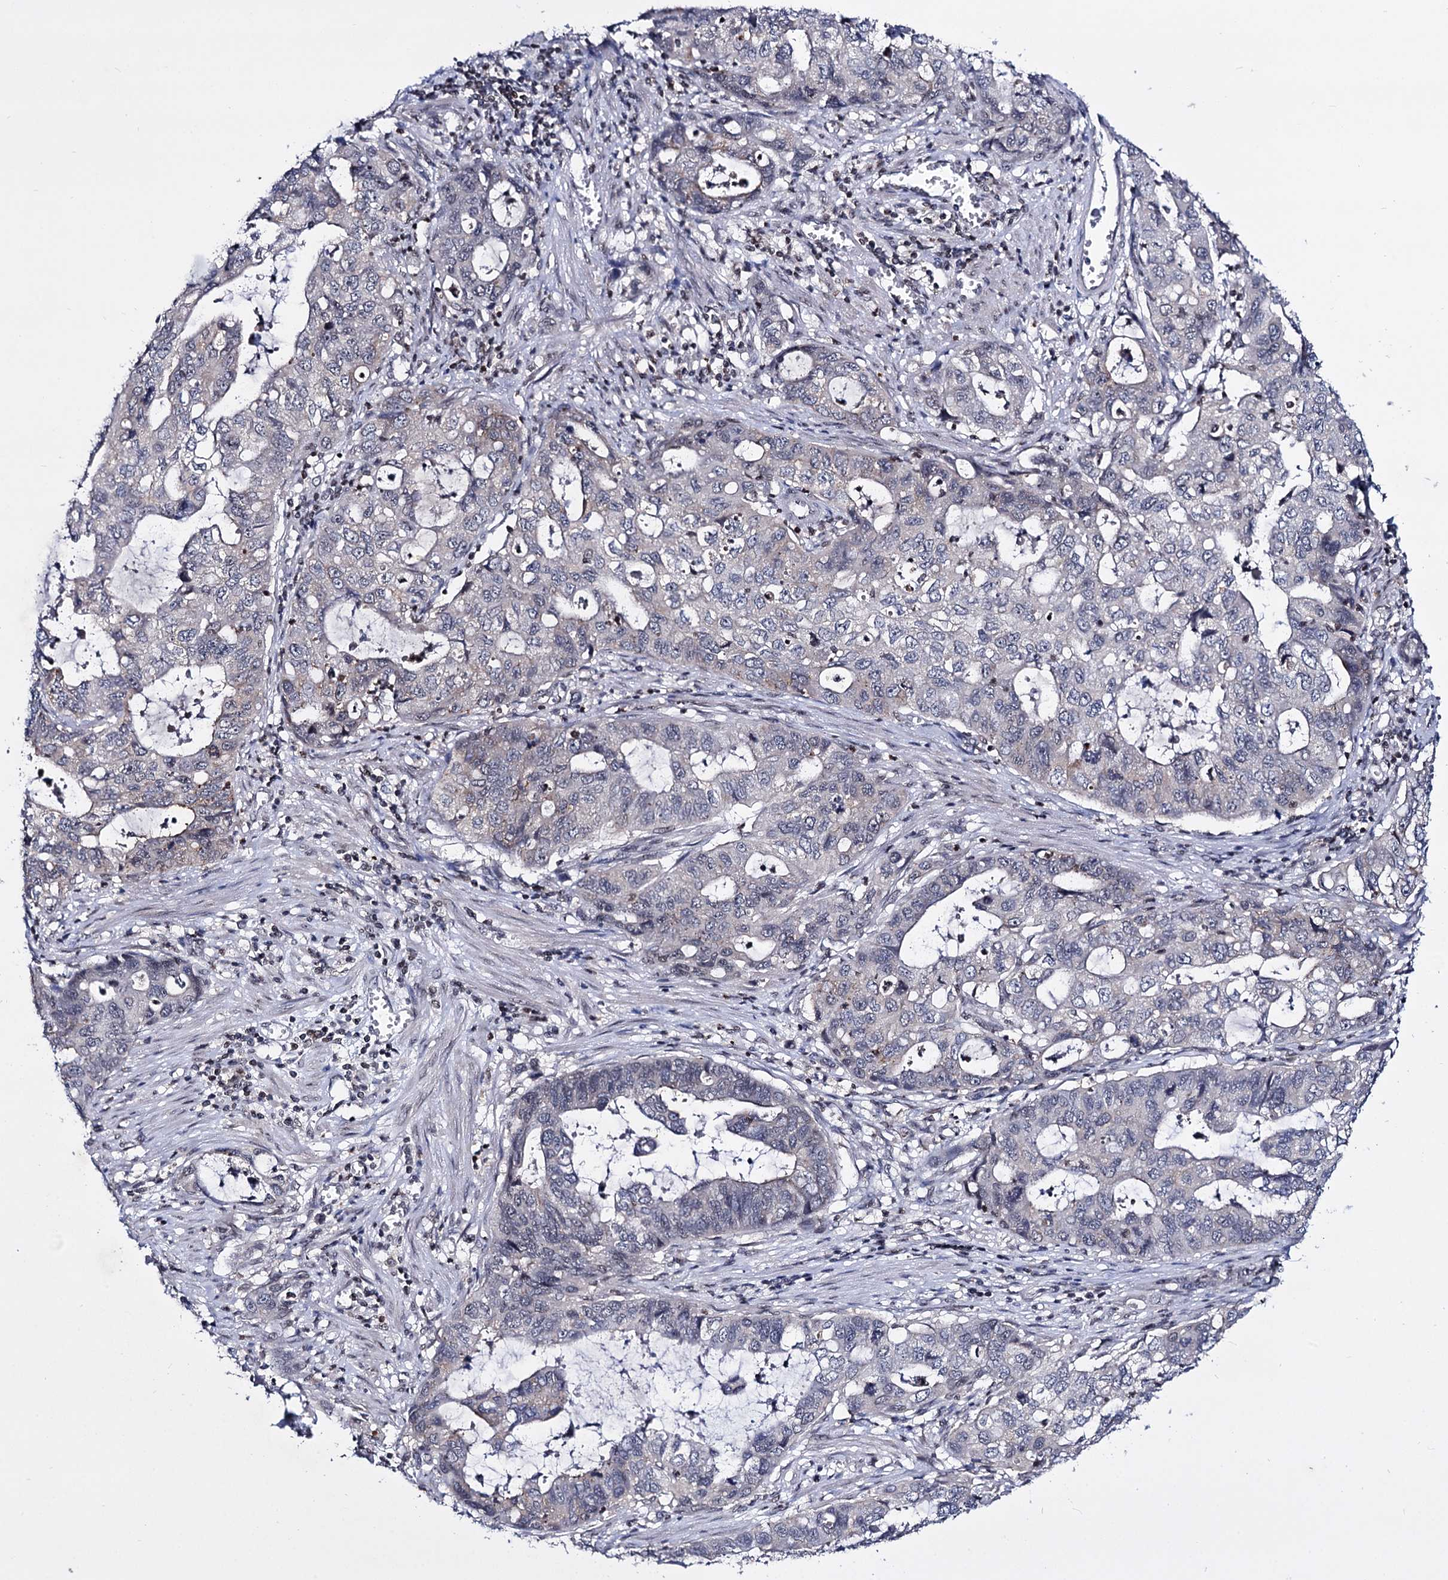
{"staining": {"intensity": "negative", "quantity": "none", "location": "none"}, "tissue": "stomach cancer", "cell_type": "Tumor cells", "image_type": "cancer", "snomed": [{"axis": "morphology", "description": "Adenocarcinoma, NOS"}, {"axis": "topography", "description": "Stomach, upper"}], "caption": "This is an immunohistochemistry (IHC) photomicrograph of human stomach cancer (adenocarcinoma). There is no expression in tumor cells.", "gene": "SMCHD1", "patient": {"sex": "female", "age": 52}}